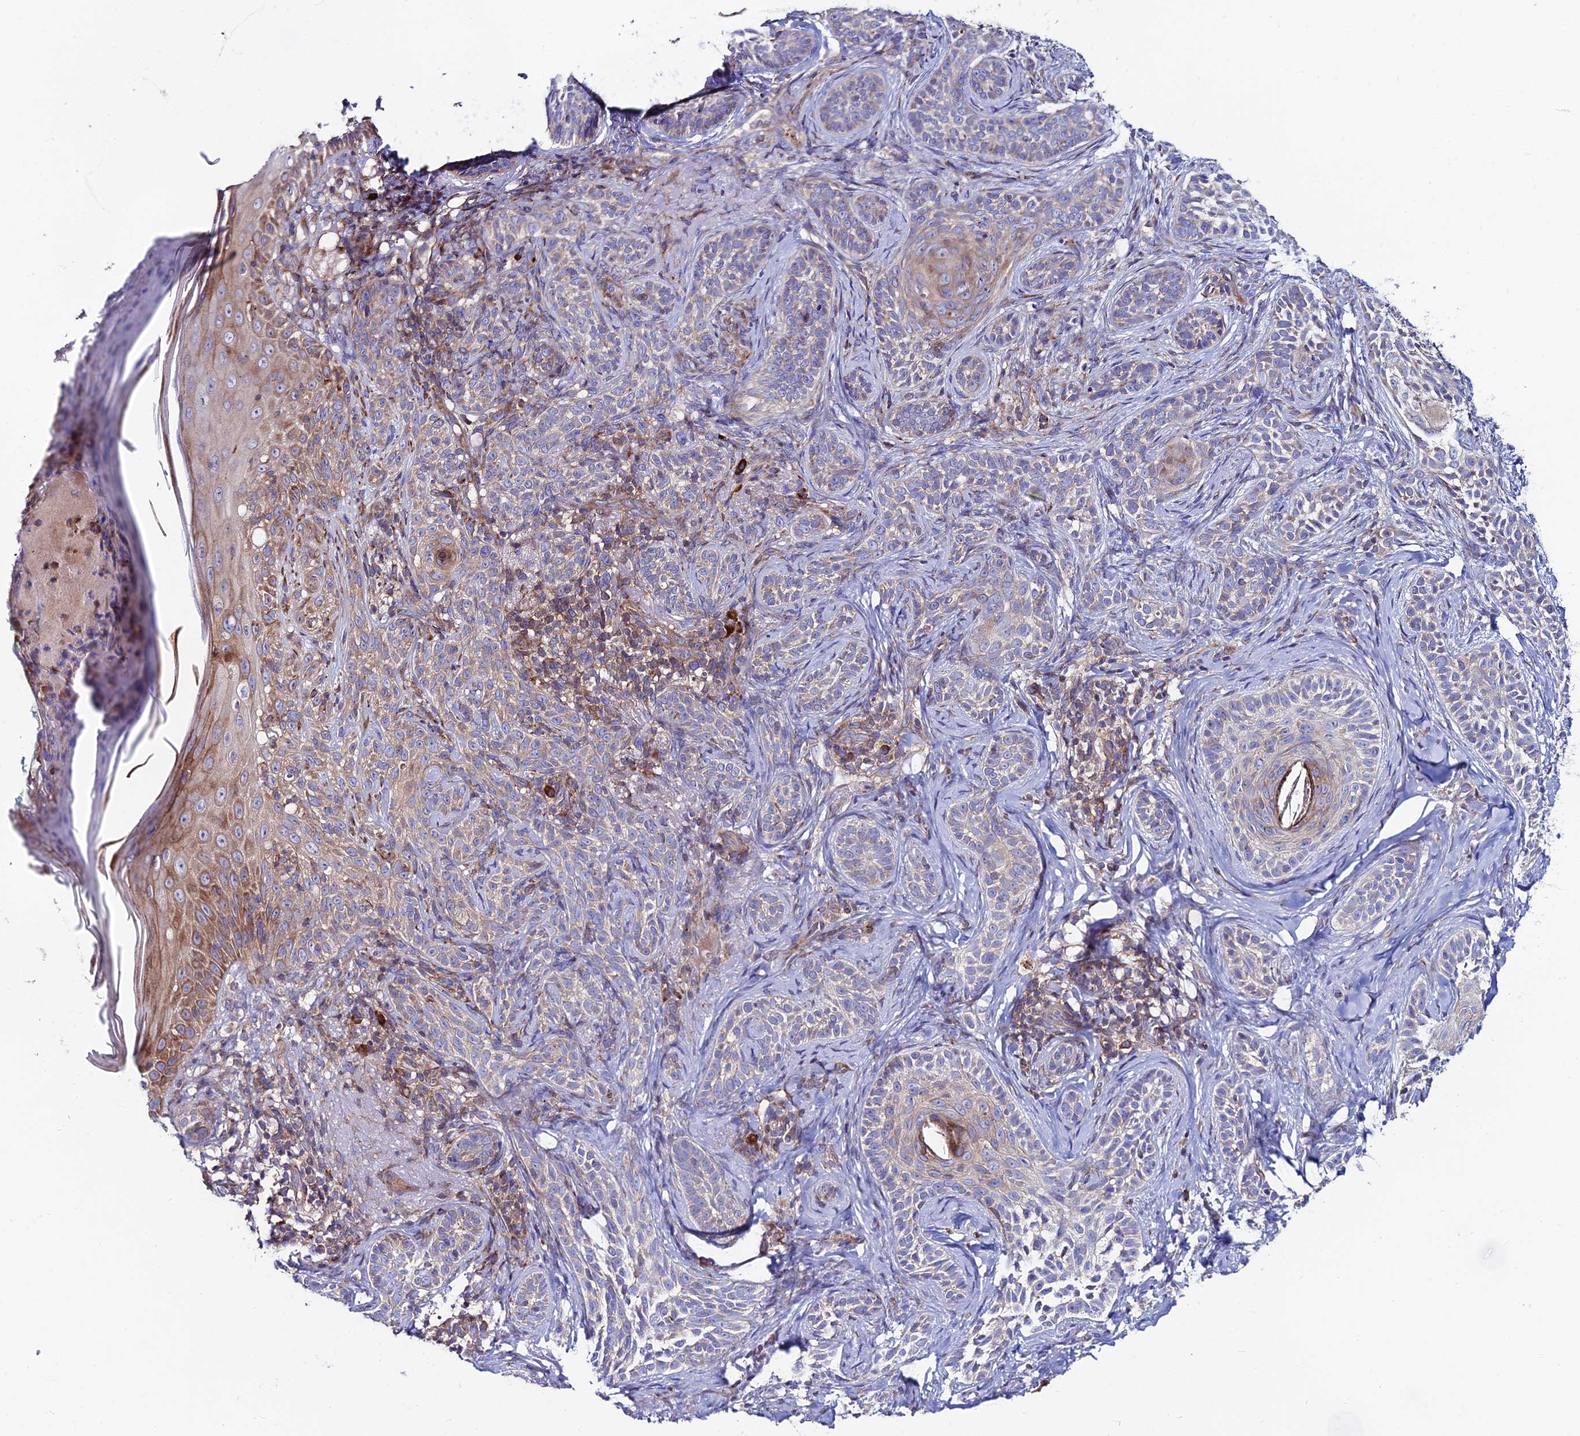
{"staining": {"intensity": "weak", "quantity": "<25%", "location": "cytoplasmic/membranous"}, "tissue": "skin cancer", "cell_type": "Tumor cells", "image_type": "cancer", "snomed": [{"axis": "morphology", "description": "Basal cell carcinoma"}, {"axis": "topography", "description": "Skin"}], "caption": "A histopathology image of skin basal cell carcinoma stained for a protein demonstrates no brown staining in tumor cells.", "gene": "EIF3K", "patient": {"sex": "male", "age": 71}}